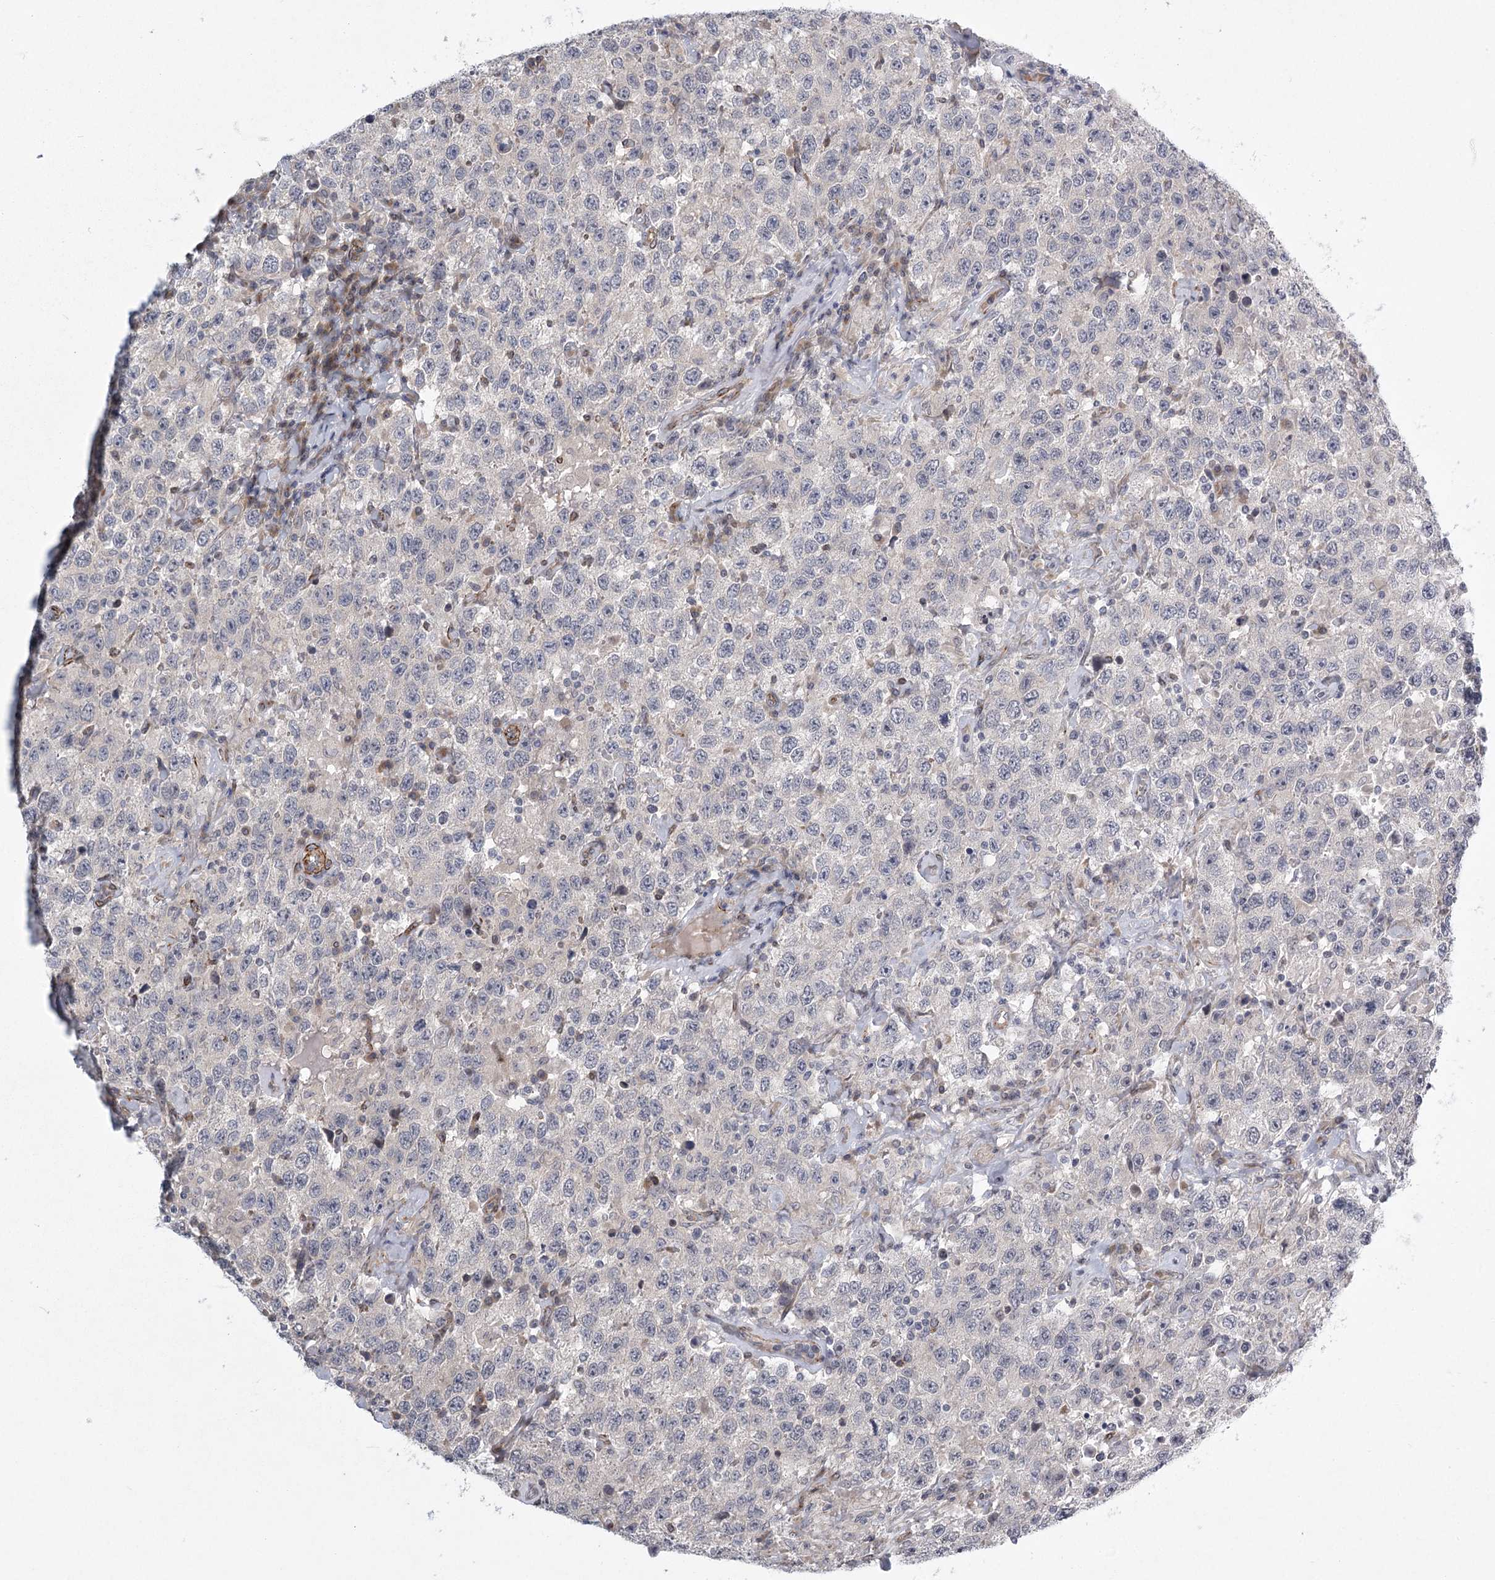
{"staining": {"intensity": "negative", "quantity": "none", "location": "none"}, "tissue": "testis cancer", "cell_type": "Tumor cells", "image_type": "cancer", "snomed": [{"axis": "morphology", "description": "Seminoma, NOS"}, {"axis": "topography", "description": "Testis"}], "caption": "Tumor cells show no significant positivity in testis seminoma.", "gene": "MEPE", "patient": {"sex": "male", "age": 41}}